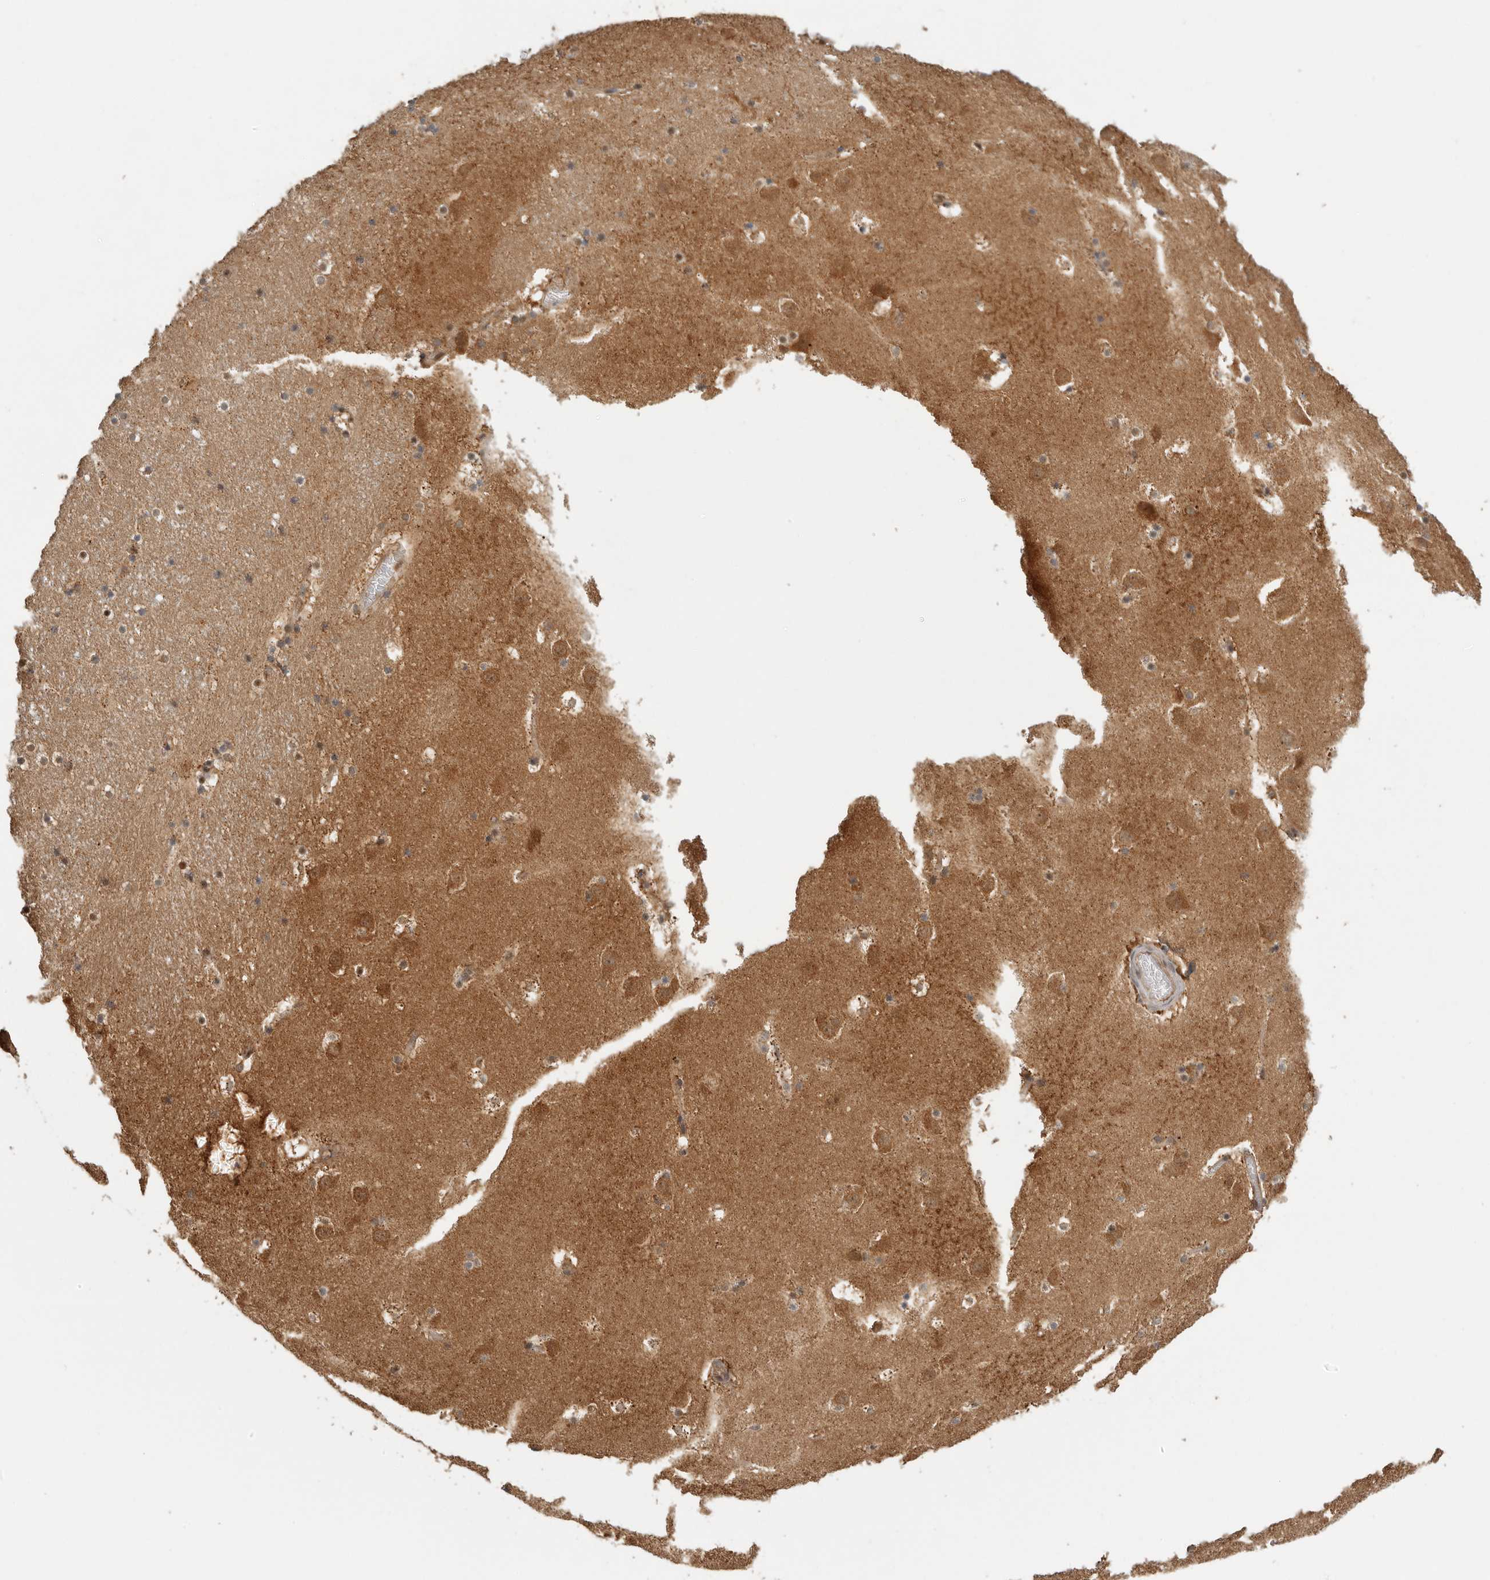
{"staining": {"intensity": "moderate", "quantity": "<25%", "location": "cytoplasmic/membranous"}, "tissue": "caudate", "cell_type": "Glial cells", "image_type": "normal", "snomed": [{"axis": "morphology", "description": "Normal tissue, NOS"}, {"axis": "topography", "description": "Lateral ventricle wall"}], "caption": "High-magnification brightfield microscopy of benign caudate stained with DAB (3,3'-diaminobenzidine) (brown) and counterstained with hematoxylin (blue). glial cells exhibit moderate cytoplasmic/membranous positivity is present in about<25% of cells. (DAB IHC, brown staining for protein, blue staining for nuclei).", "gene": "CCT8", "patient": {"sex": "male", "age": 45}}